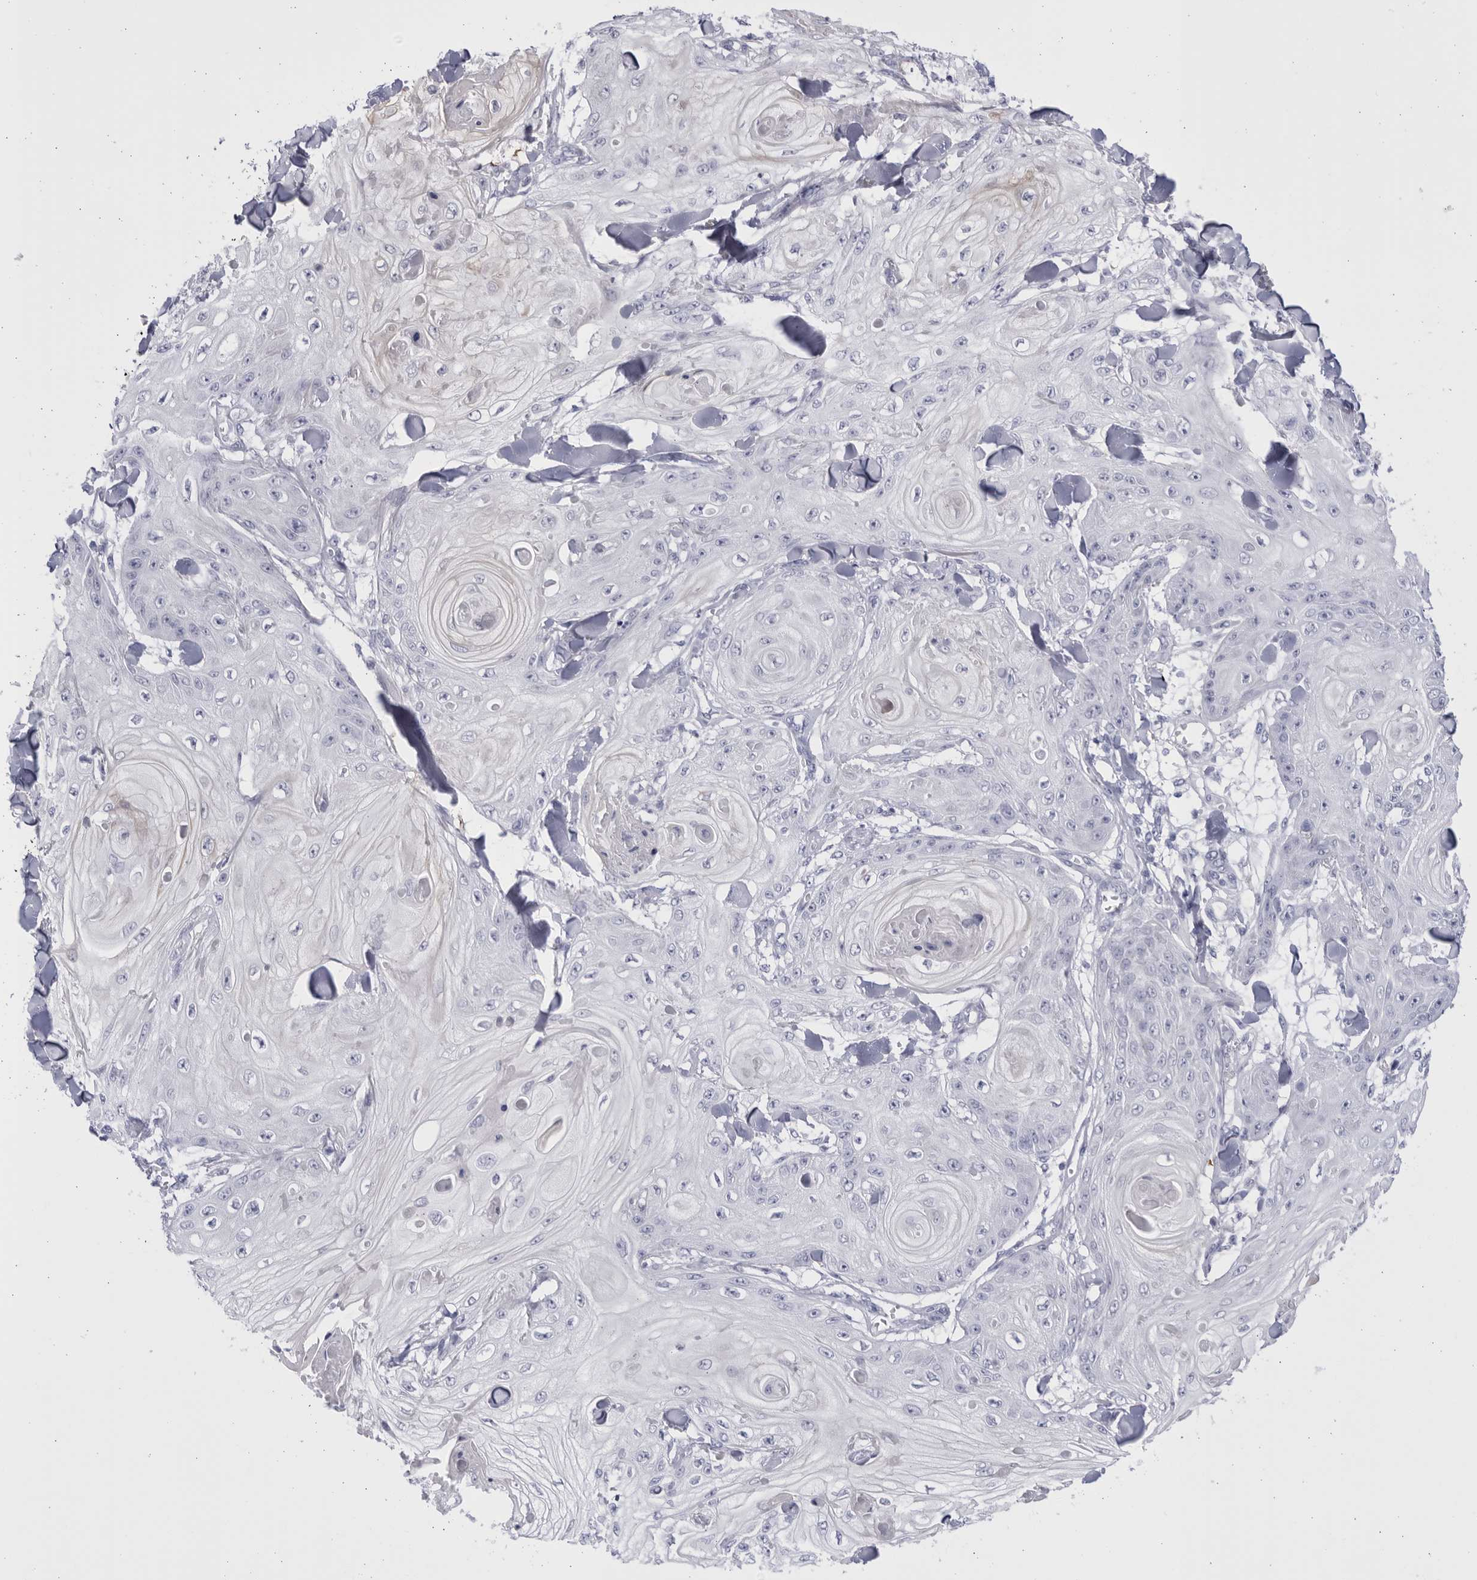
{"staining": {"intensity": "negative", "quantity": "none", "location": "none"}, "tissue": "skin cancer", "cell_type": "Tumor cells", "image_type": "cancer", "snomed": [{"axis": "morphology", "description": "Squamous cell carcinoma, NOS"}, {"axis": "topography", "description": "Skin"}], "caption": "Immunohistochemical staining of human skin cancer reveals no significant expression in tumor cells.", "gene": "CCDC181", "patient": {"sex": "male", "age": 74}}